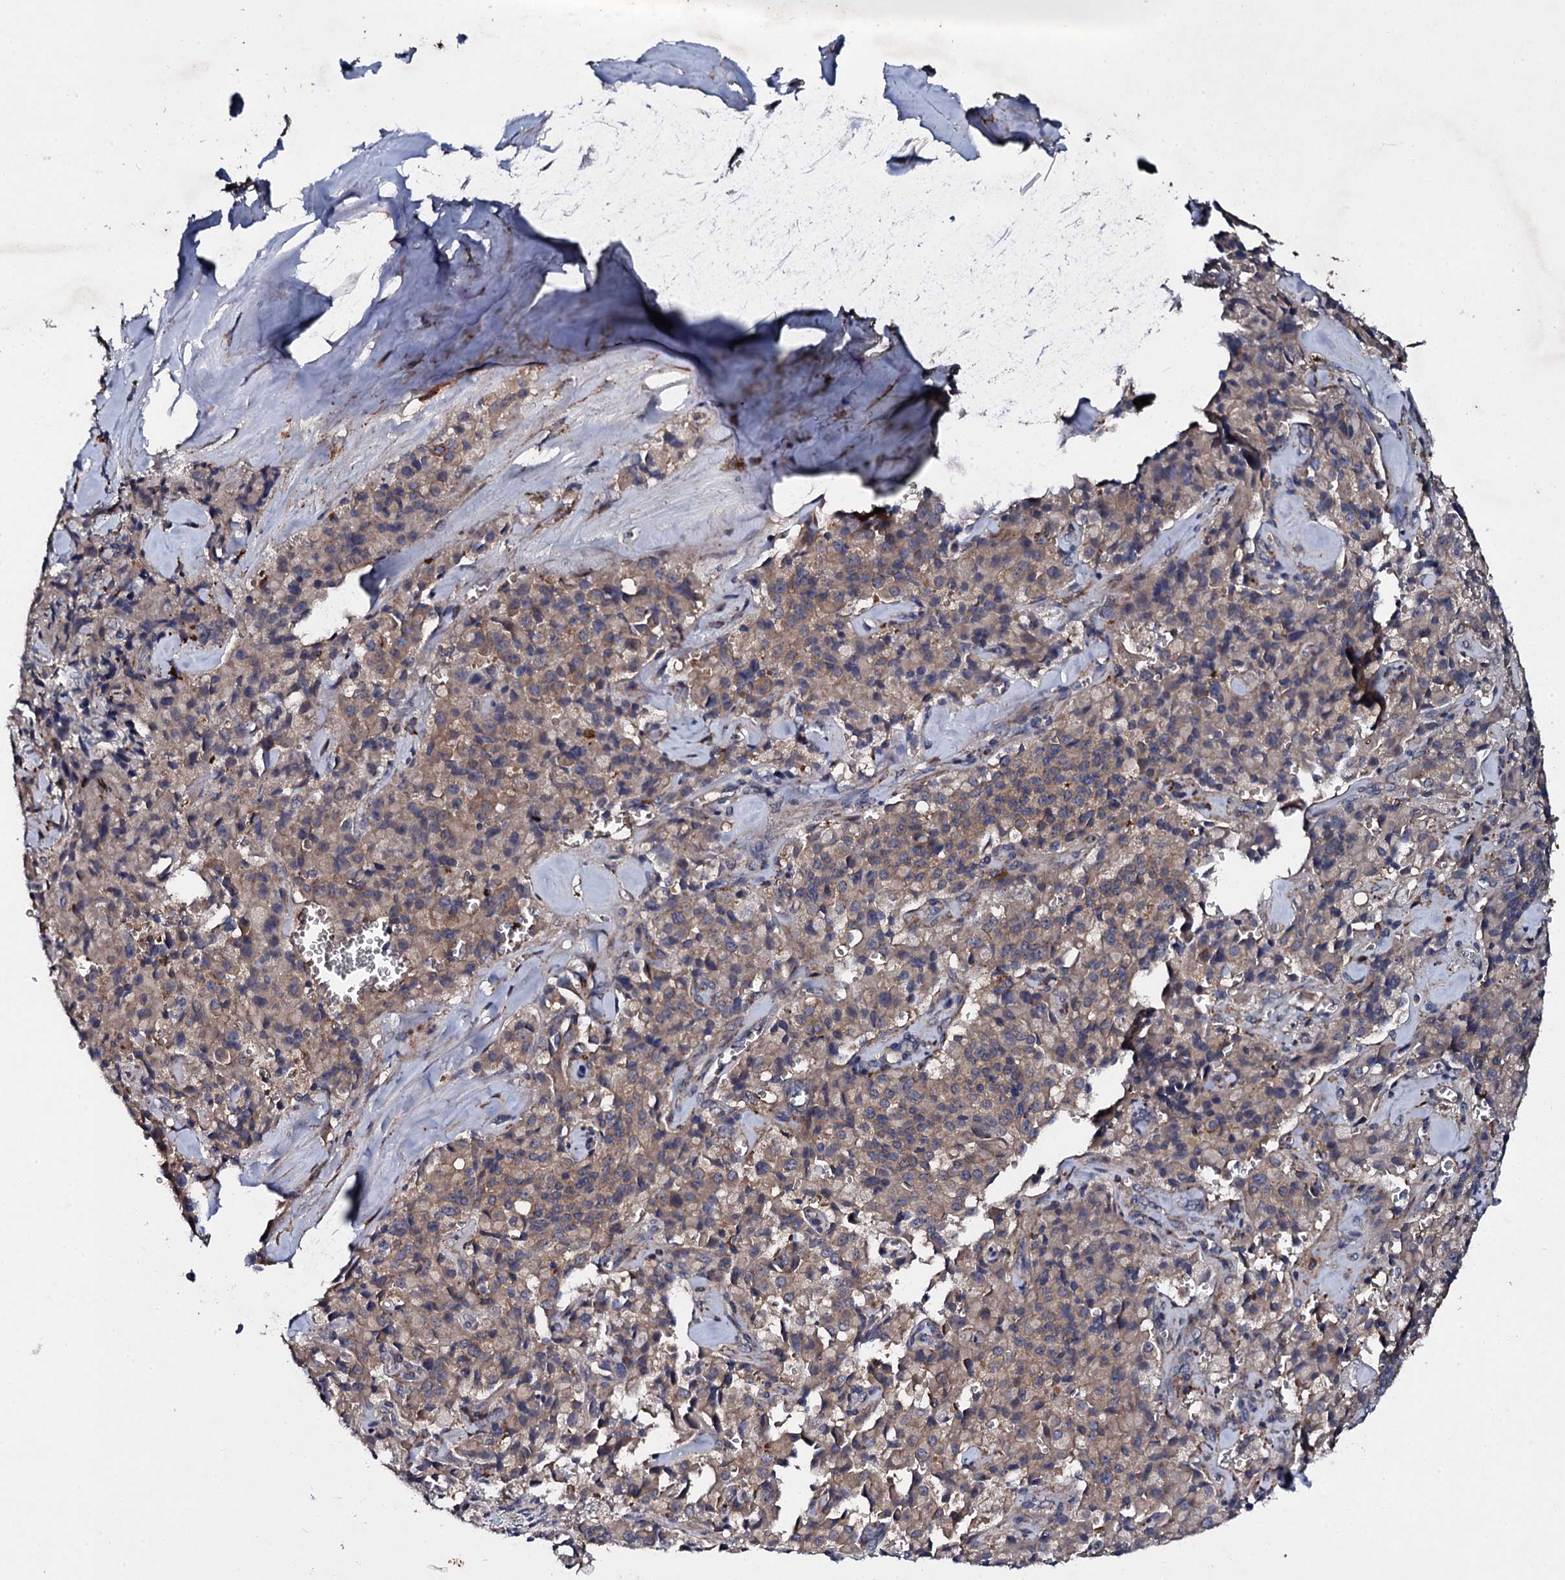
{"staining": {"intensity": "weak", "quantity": ">75%", "location": "cytoplasmic/membranous"}, "tissue": "pancreatic cancer", "cell_type": "Tumor cells", "image_type": "cancer", "snomed": [{"axis": "morphology", "description": "Adenocarcinoma, NOS"}, {"axis": "topography", "description": "Pancreas"}], "caption": "Immunohistochemistry (IHC) (DAB (3,3'-diaminobenzidine)) staining of adenocarcinoma (pancreatic) shows weak cytoplasmic/membranous protein positivity in about >75% of tumor cells. (DAB (3,3'-diaminobenzidine) IHC, brown staining for protein, blue staining for nuclei).", "gene": "LRRC28", "patient": {"sex": "male", "age": 65}}